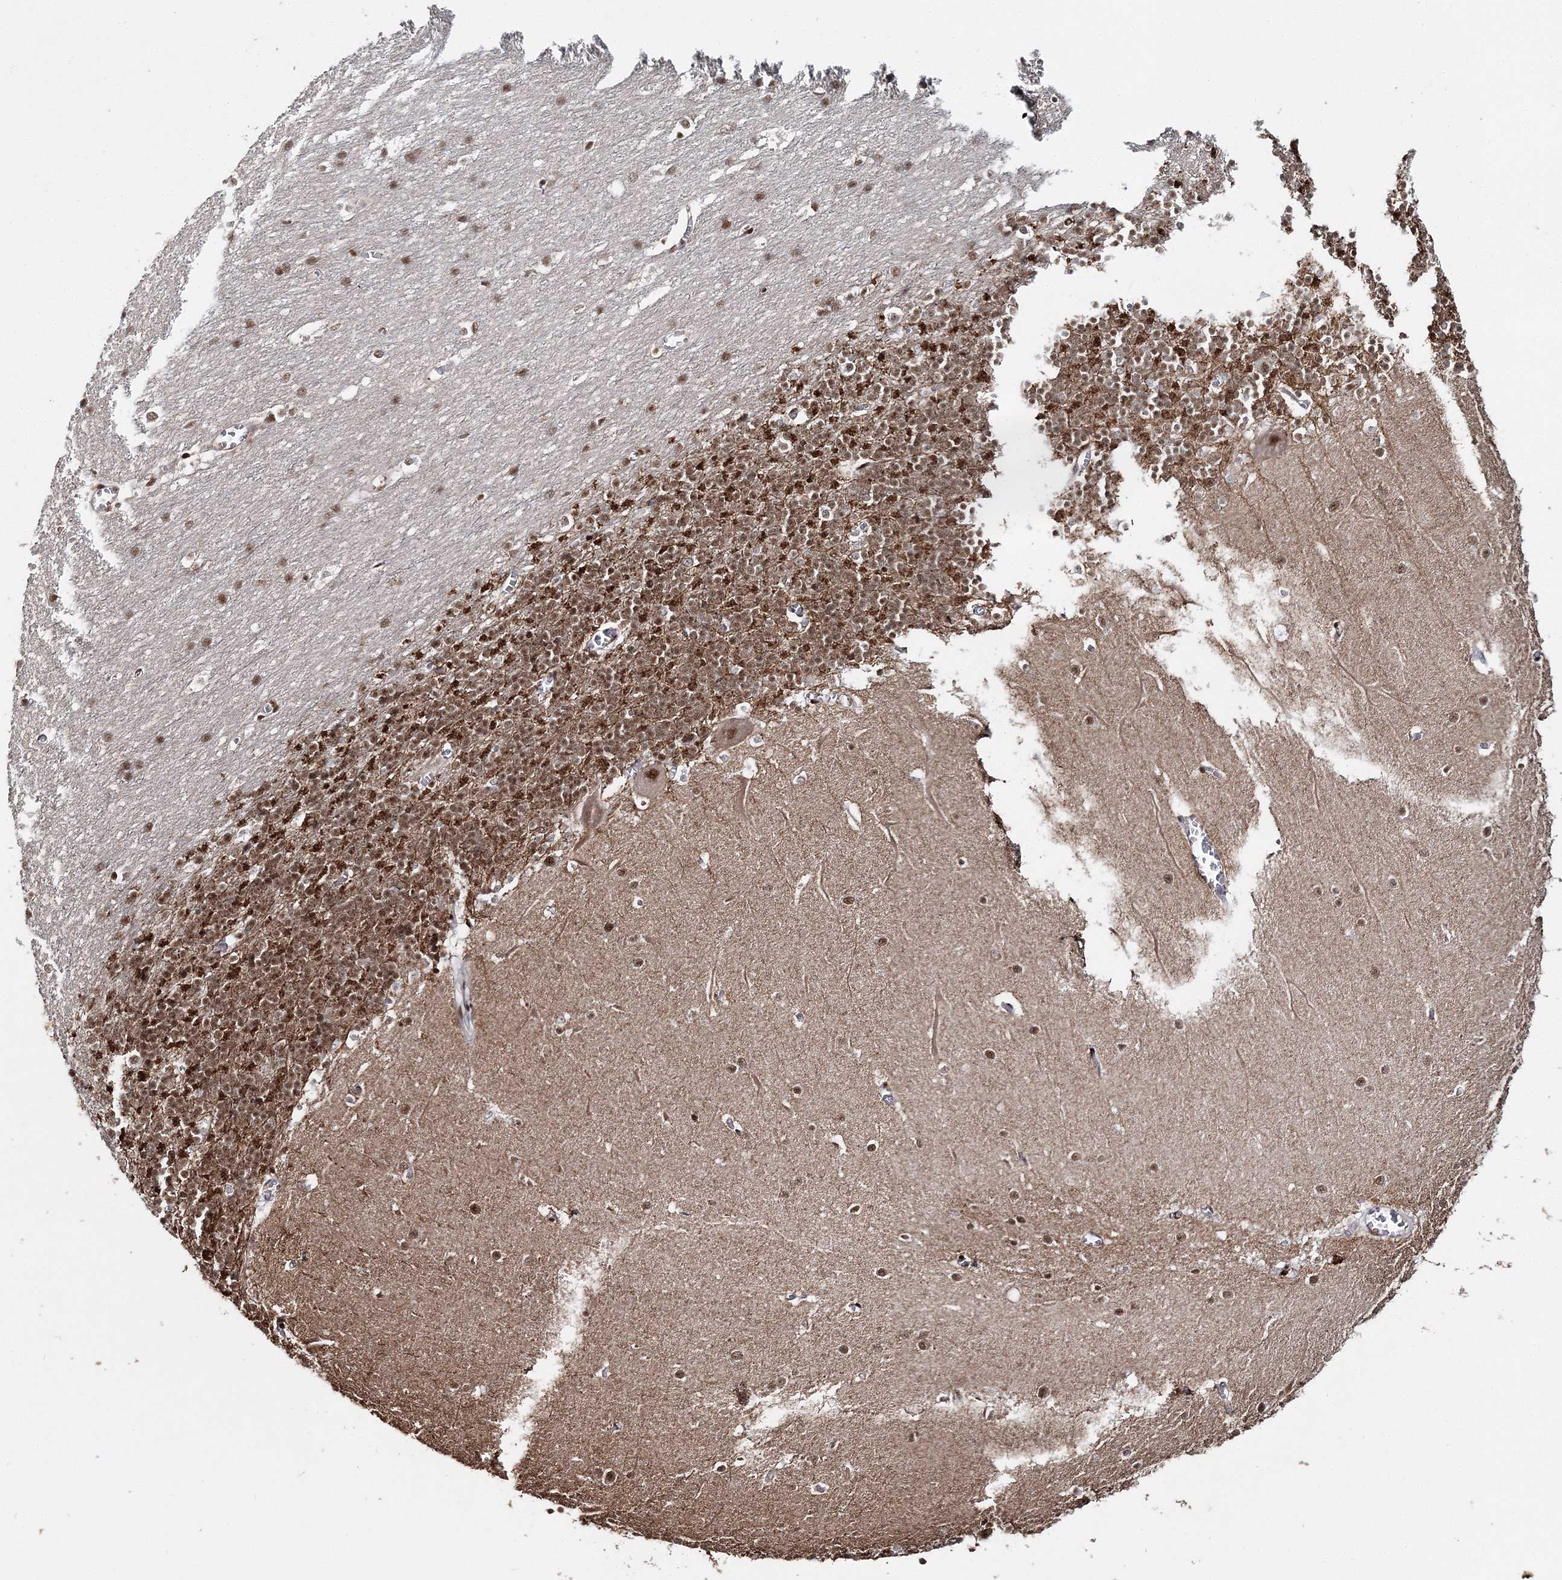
{"staining": {"intensity": "moderate", "quantity": ">75%", "location": "nuclear"}, "tissue": "cerebellum", "cell_type": "Cells in granular layer", "image_type": "normal", "snomed": [{"axis": "morphology", "description": "Normal tissue, NOS"}, {"axis": "topography", "description": "Cerebellum"}], "caption": "This micrograph displays immunohistochemistry (IHC) staining of normal cerebellum, with medium moderate nuclear positivity in approximately >75% of cells in granular layer.", "gene": "ENSG00000290315", "patient": {"sex": "male", "age": 37}}